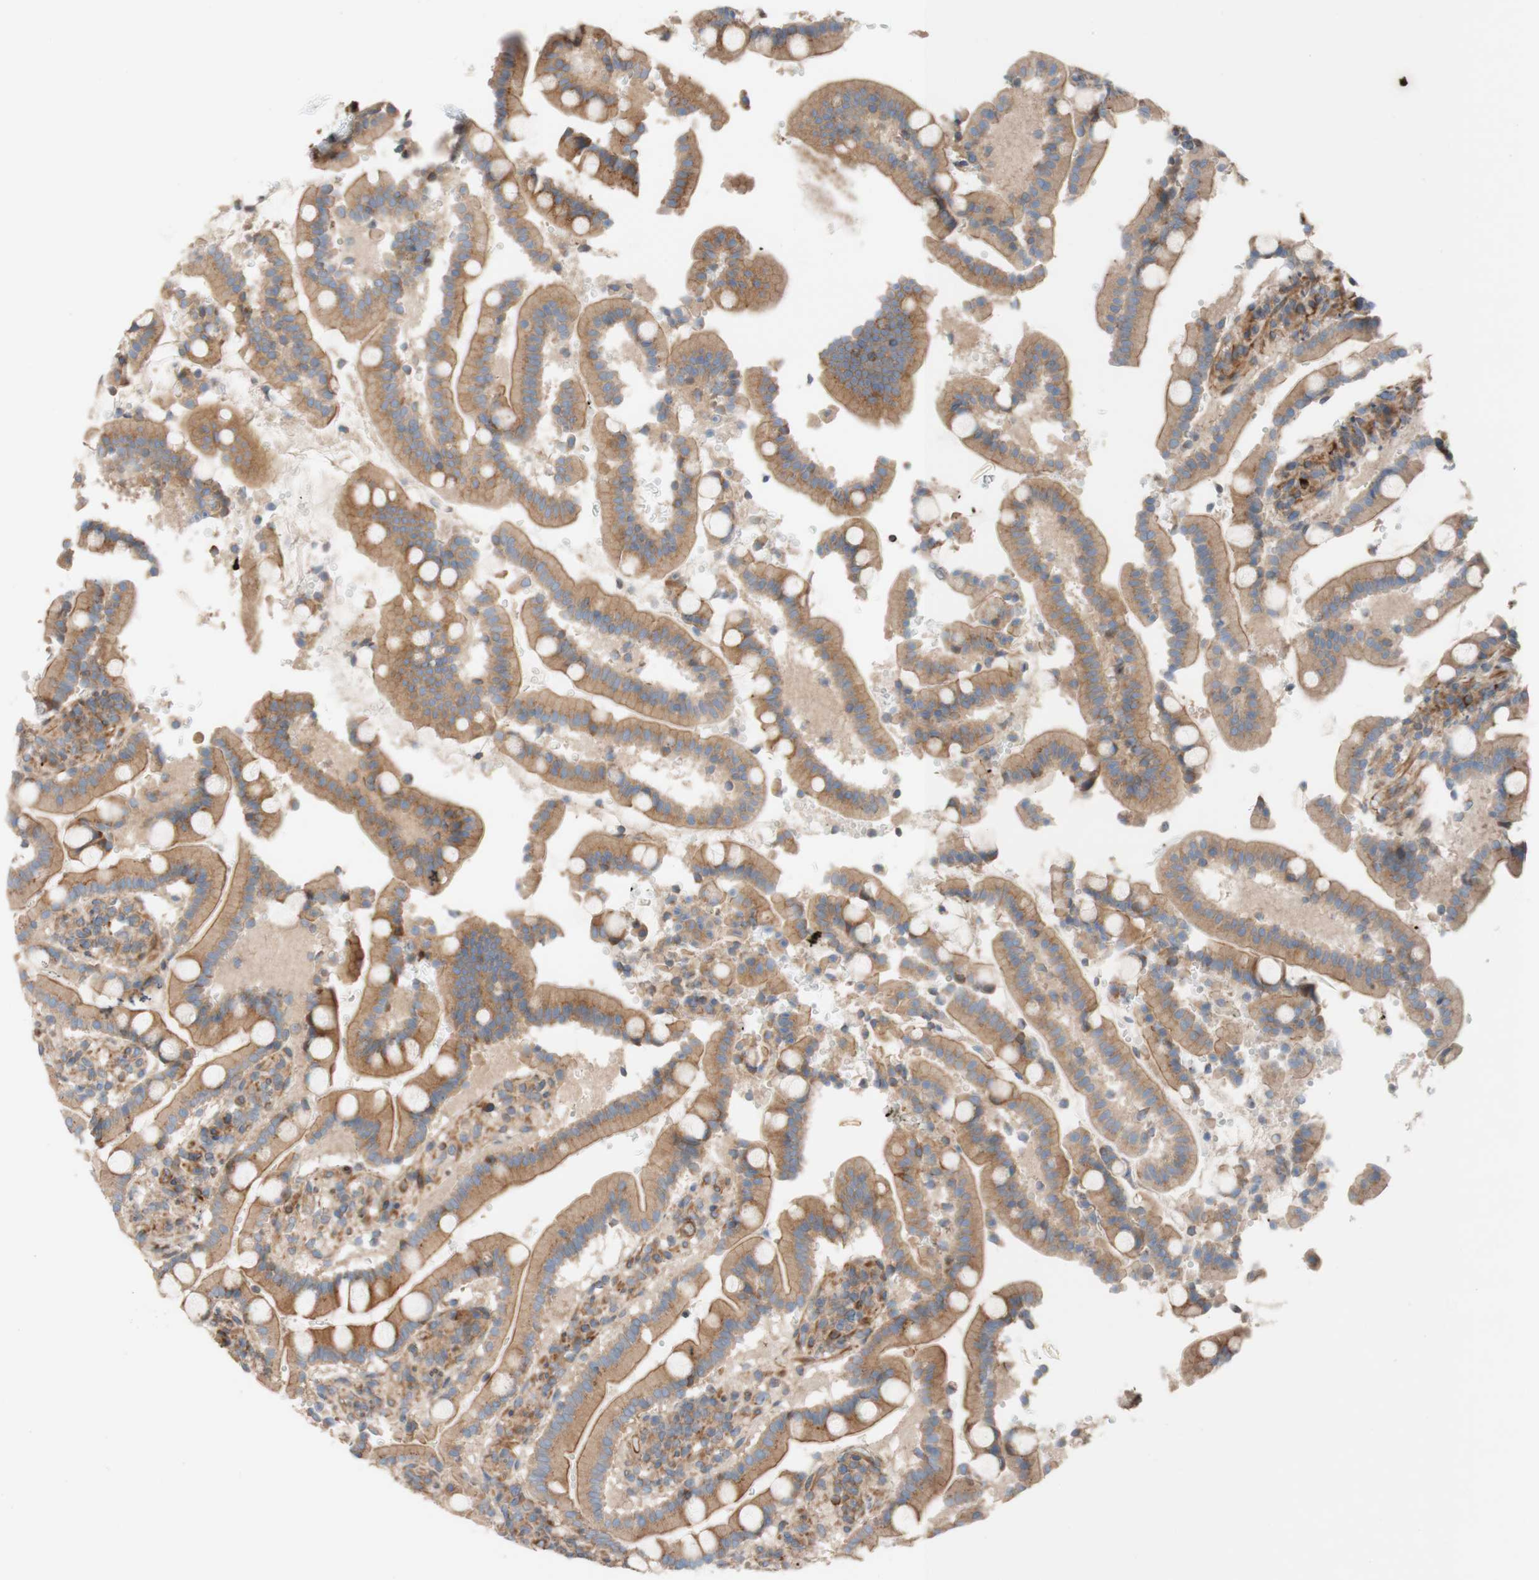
{"staining": {"intensity": "moderate", "quantity": ">75%", "location": "cytoplasmic/membranous"}, "tissue": "duodenum", "cell_type": "Glandular cells", "image_type": "normal", "snomed": [{"axis": "morphology", "description": "Normal tissue, NOS"}, {"axis": "topography", "description": "Small intestine, NOS"}], "caption": "DAB (3,3'-diaminobenzidine) immunohistochemical staining of normal duodenum reveals moderate cytoplasmic/membranous protein expression in about >75% of glandular cells.", "gene": "C1orf43", "patient": {"sex": "female", "age": 71}}